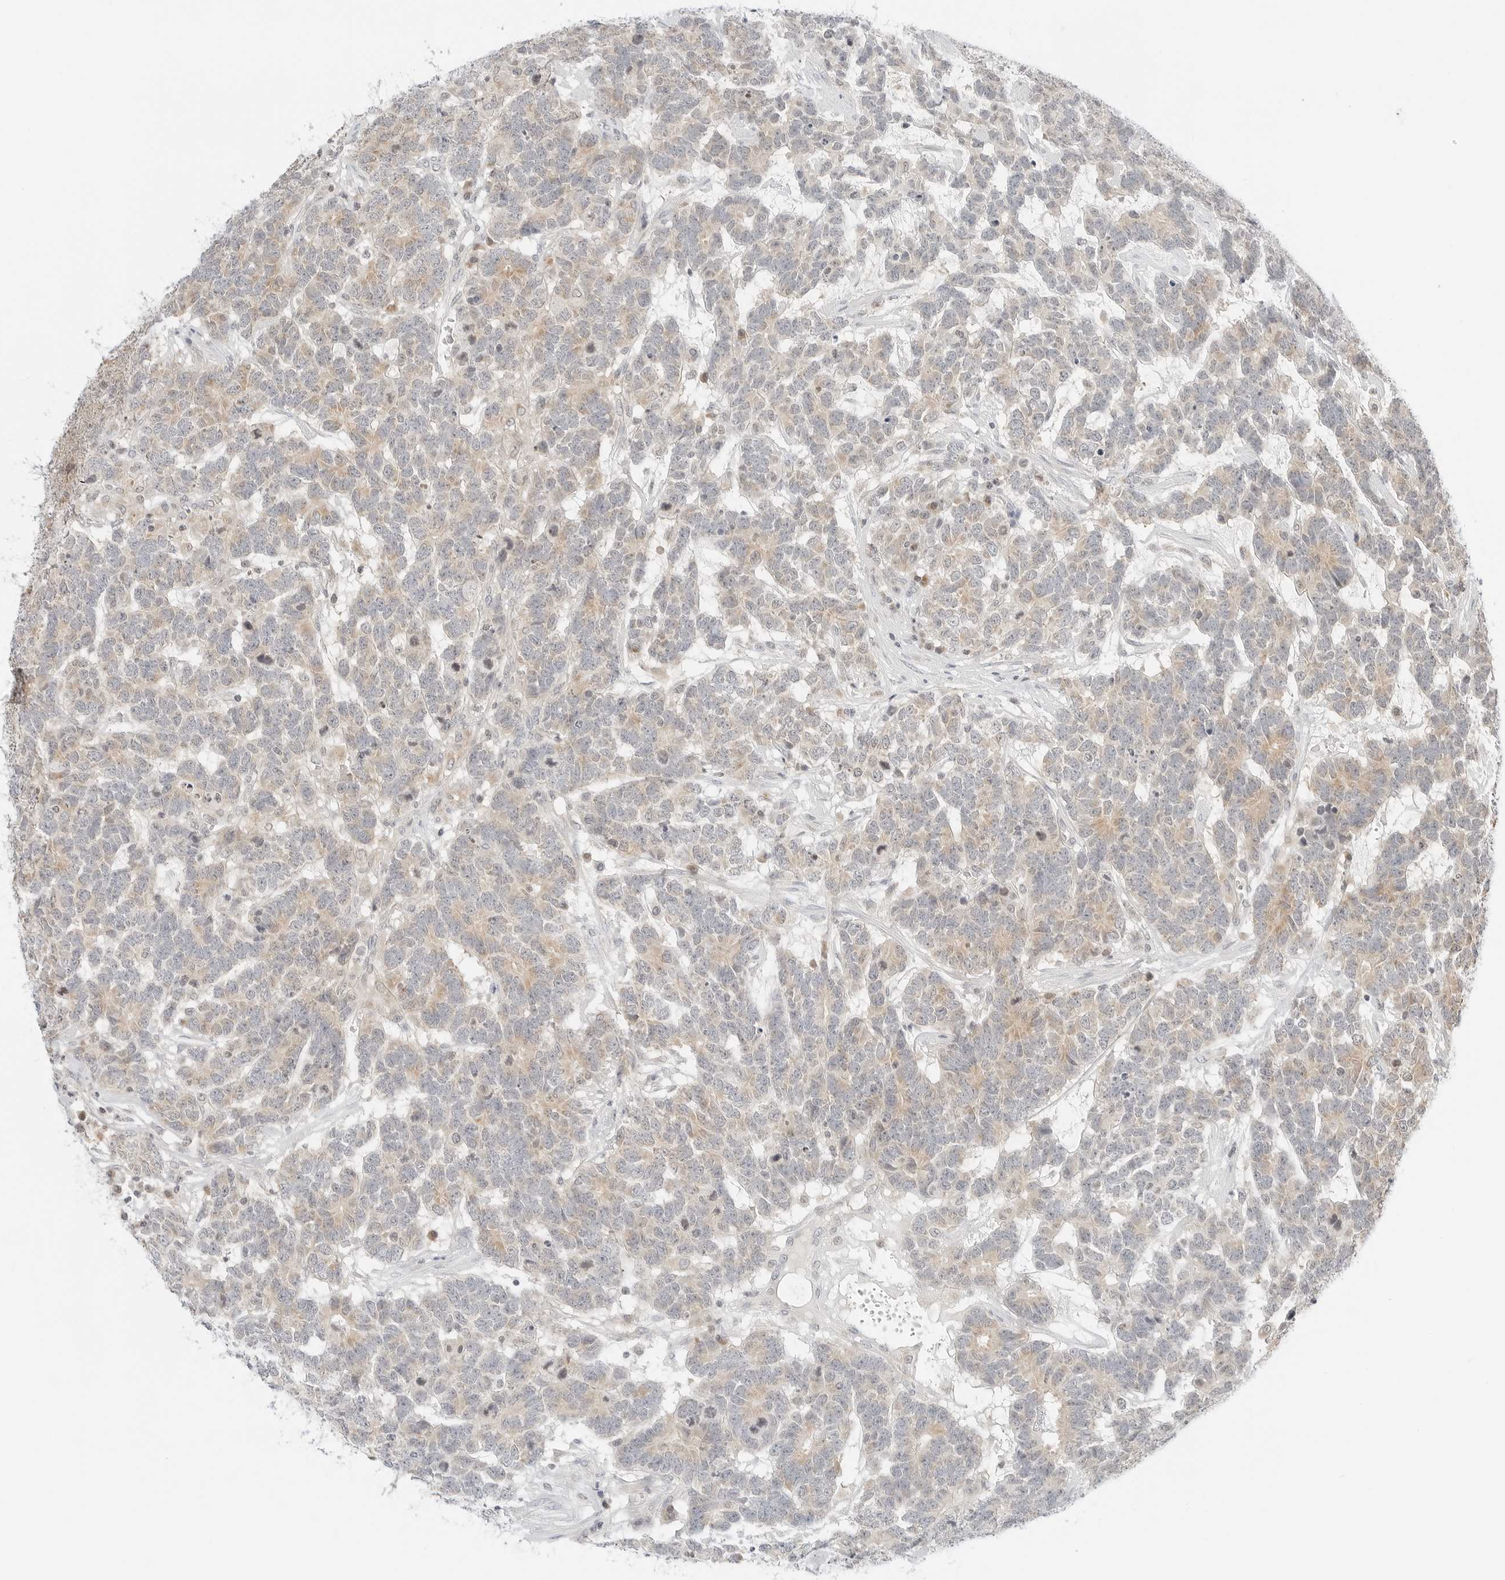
{"staining": {"intensity": "weak", "quantity": "25%-75%", "location": "cytoplasmic/membranous"}, "tissue": "testis cancer", "cell_type": "Tumor cells", "image_type": "cancer", "snomed": [{"axis": "morphology", "description": "Carcinoma, Embryonal, NOS"}, {"axis": "topography", "description": "Testis"}], "caption": "Testis embryonal carcinoma stained with a protein marker displays weak staining in tumor cells.", "gene": "IQCC", "patient": {"sex": "male", "age": 26}}